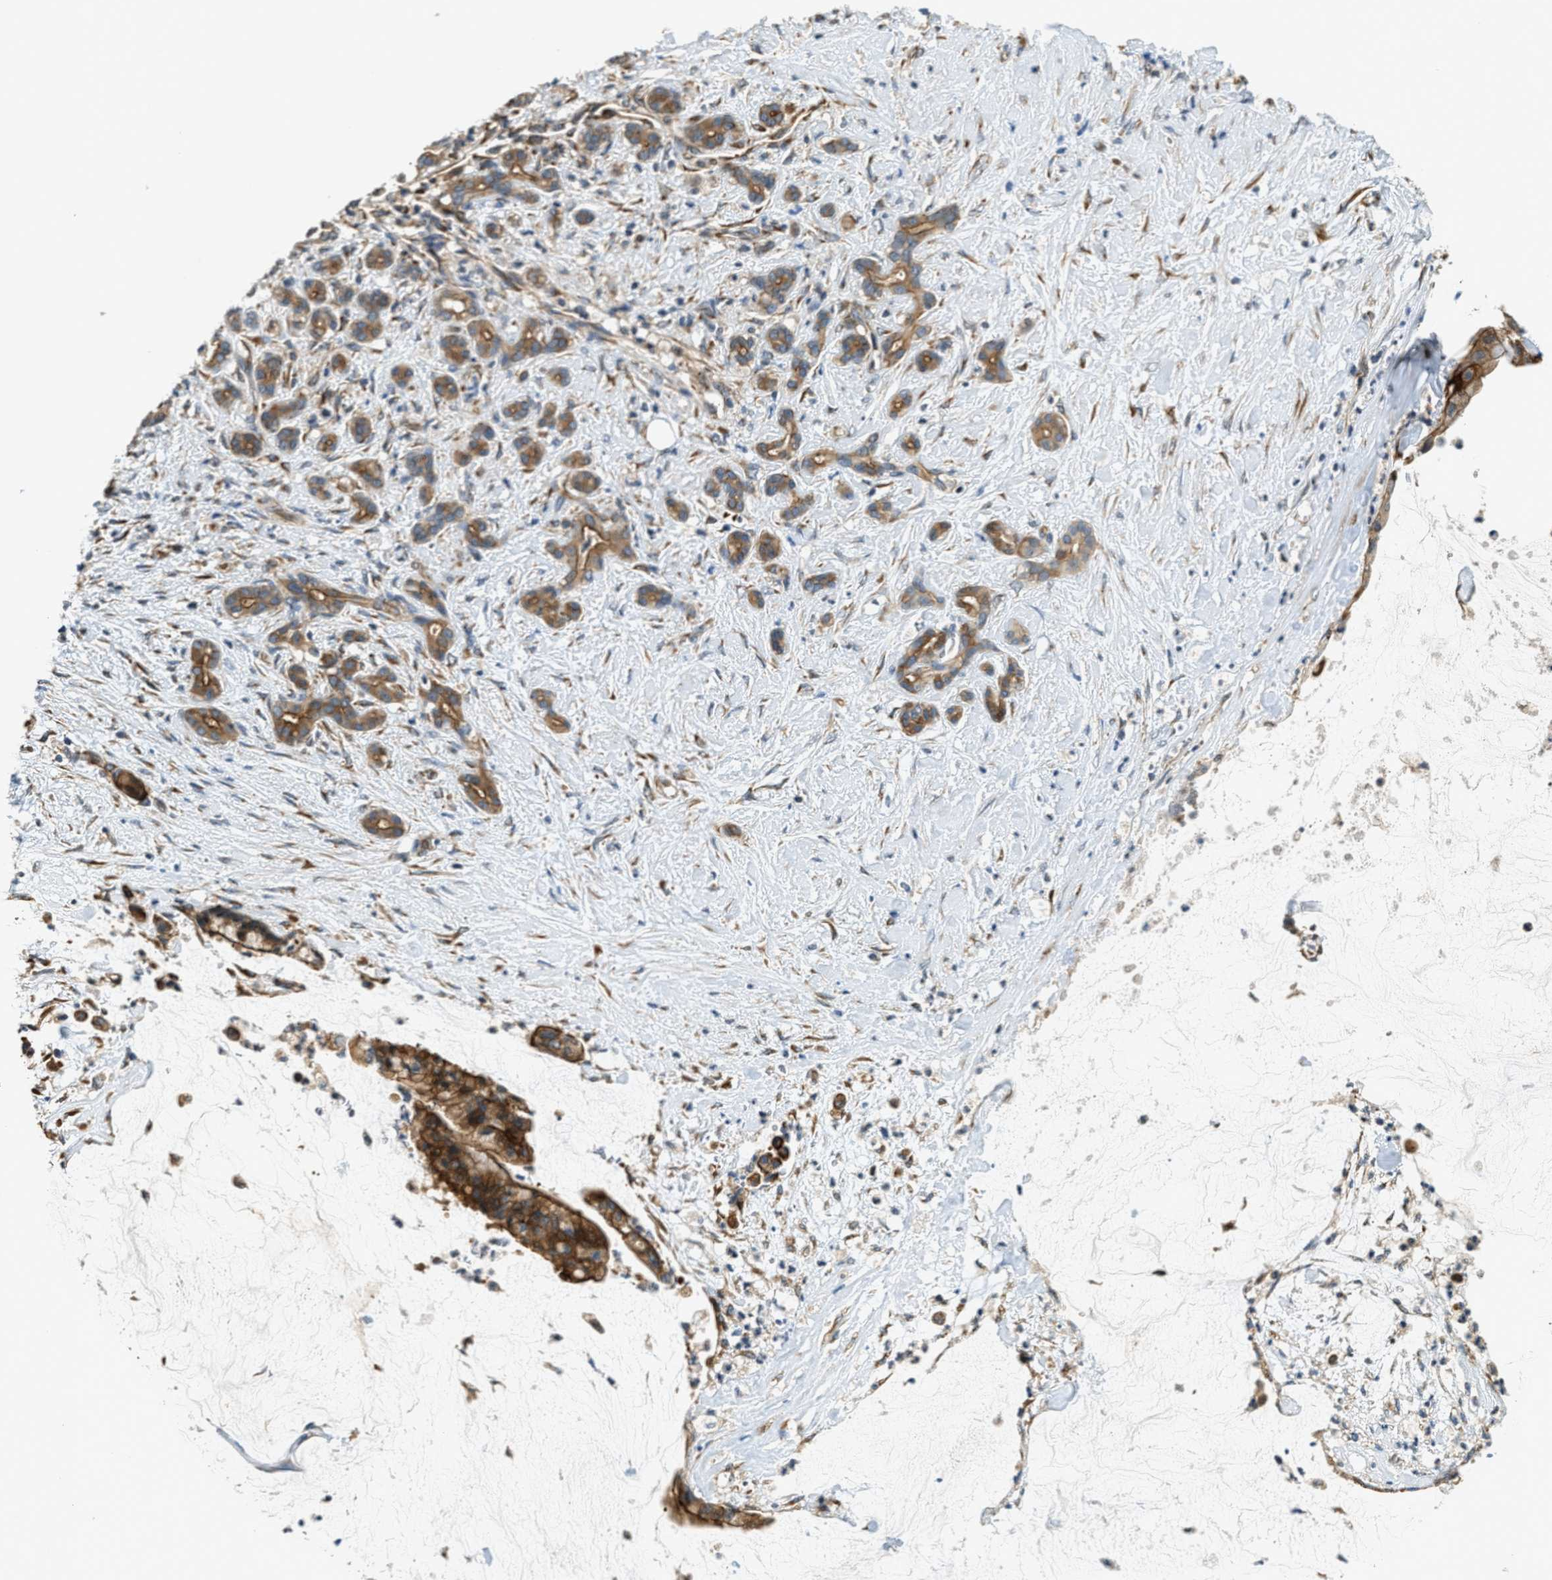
{"staining": {"intensity": "strong", "quantity": ">75%", "location": "cytoplasmic/membranous"}, "tissue": "pancreatic cancer", "cell_type": "Tumor cells", "image_type": "cancer", "snomed": [{"axis": "morphology", "description": "Adenocarcinoma, NOS"}, {"axis": "topography", "description": "Pancreas"}], "caption": "Tumor cells exhibit strong cytoplasmic/membranous positivity in about >75% of cells in adenocarcinoma (pancreatic).", "gene": "ALOX12", "patient": {"sex": "male", "age": 41}}